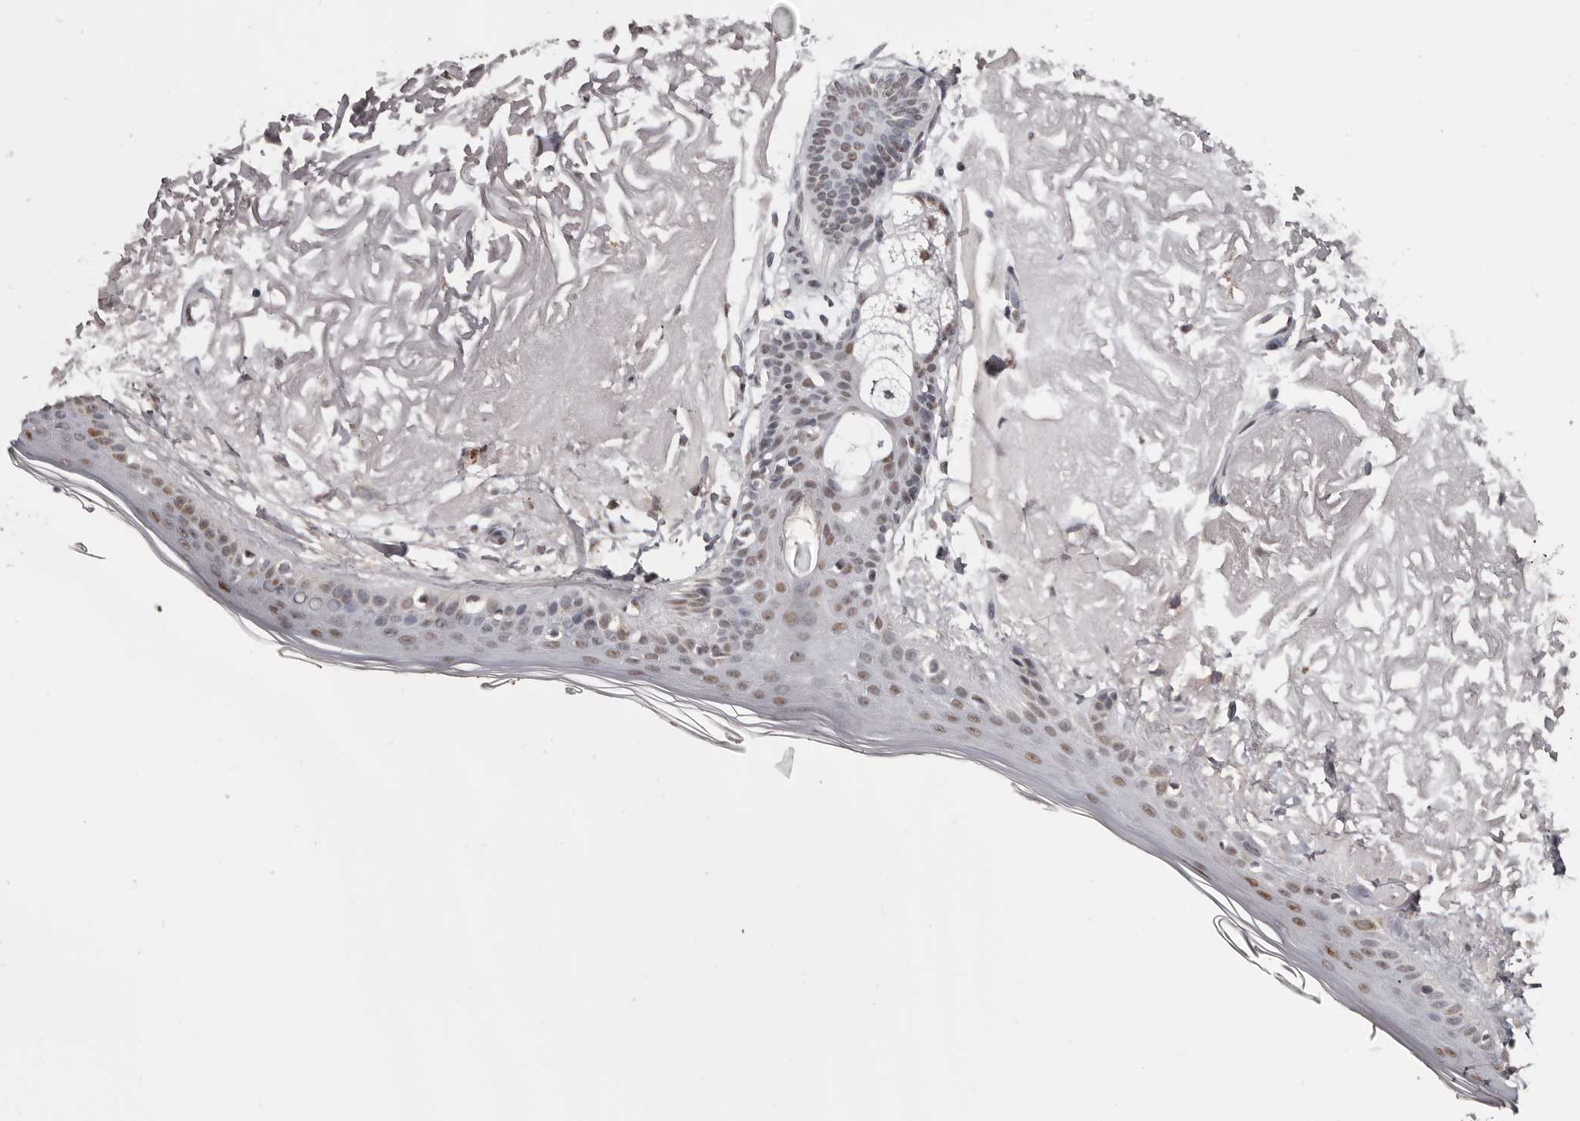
{"staining": {"intensity": "moderate", "quantity": ">75%", "location": "nuclear"}, "tissue": "skin", "cell_type": "Fibroblasts", "image_type": "normal", "snomed": [{"axis": "morphology", "description": "Normal tissue, NOS"}, {"axis": "topography", "description": "Skin"}, {"axis": "topography", "description": "Skeletal muscle"}], "caption": "DAB immunohistochemical staining of unremarkable human skin demonstrates moderate nuclear protein staining in about >75% of fibroblasts.", "gene": "SCAF4", "patient": {"sex": "male", "age": 83}}